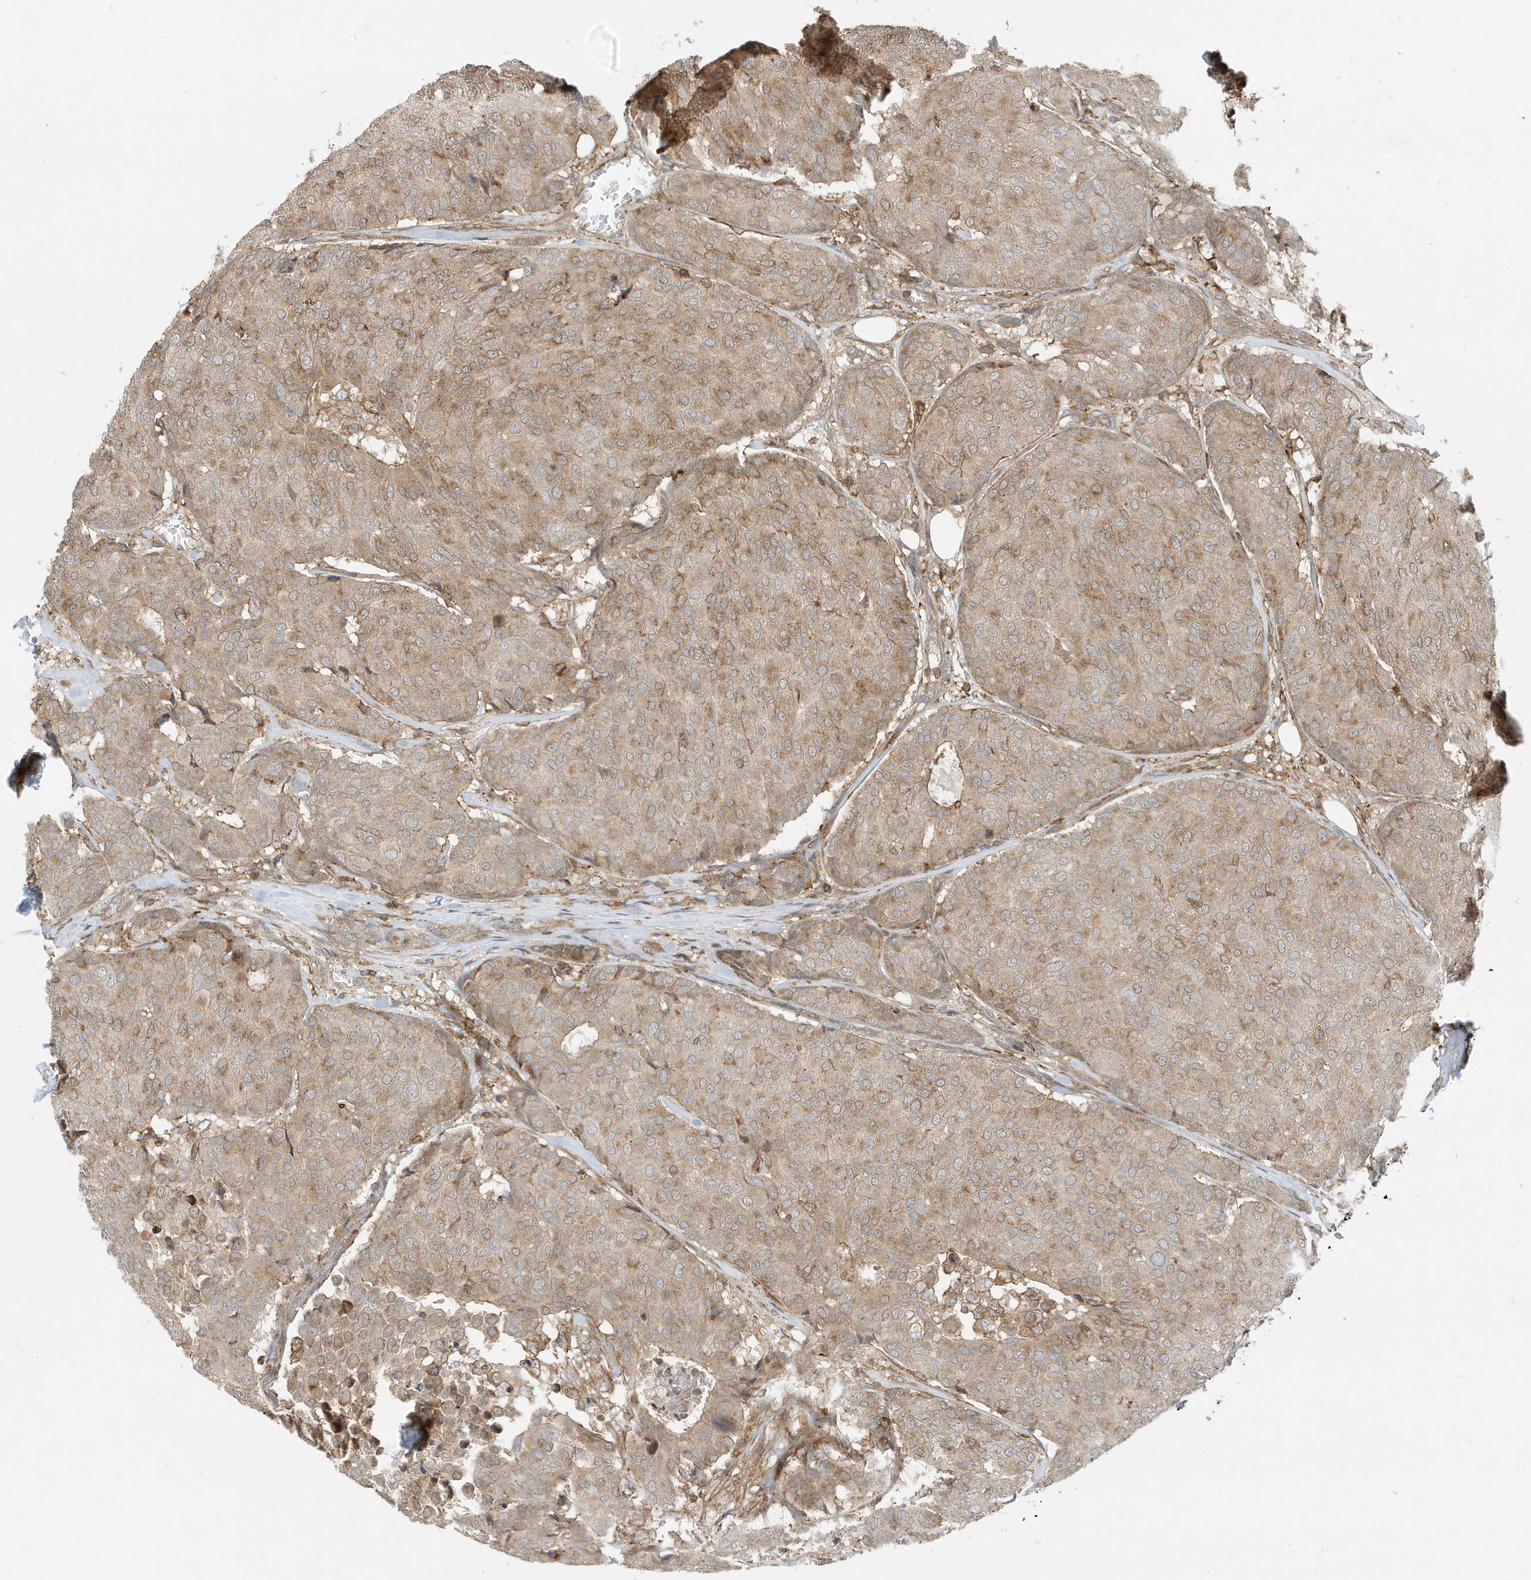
{"staining": {"intensity": "moderate", "quantity": ">75%", "location": "cytoplasmic/membranous"}, "tissue": "breast cancer", "cell_type": "Tumor cells", "image_type": "cancer", "snomed": [{"axis": "morphology", "description": "Duct carcinoma"}, {"axis": "topography", "description": "Breast"}], "caption": "The immunohistochemical stain labels moderate cytoplasmic/membranous staining in tumor cells of breast cancer (invasive ductal carcinoma) tissue.", "gene": "TATDN3", "patient": {"sex": "female", "age": 75}}